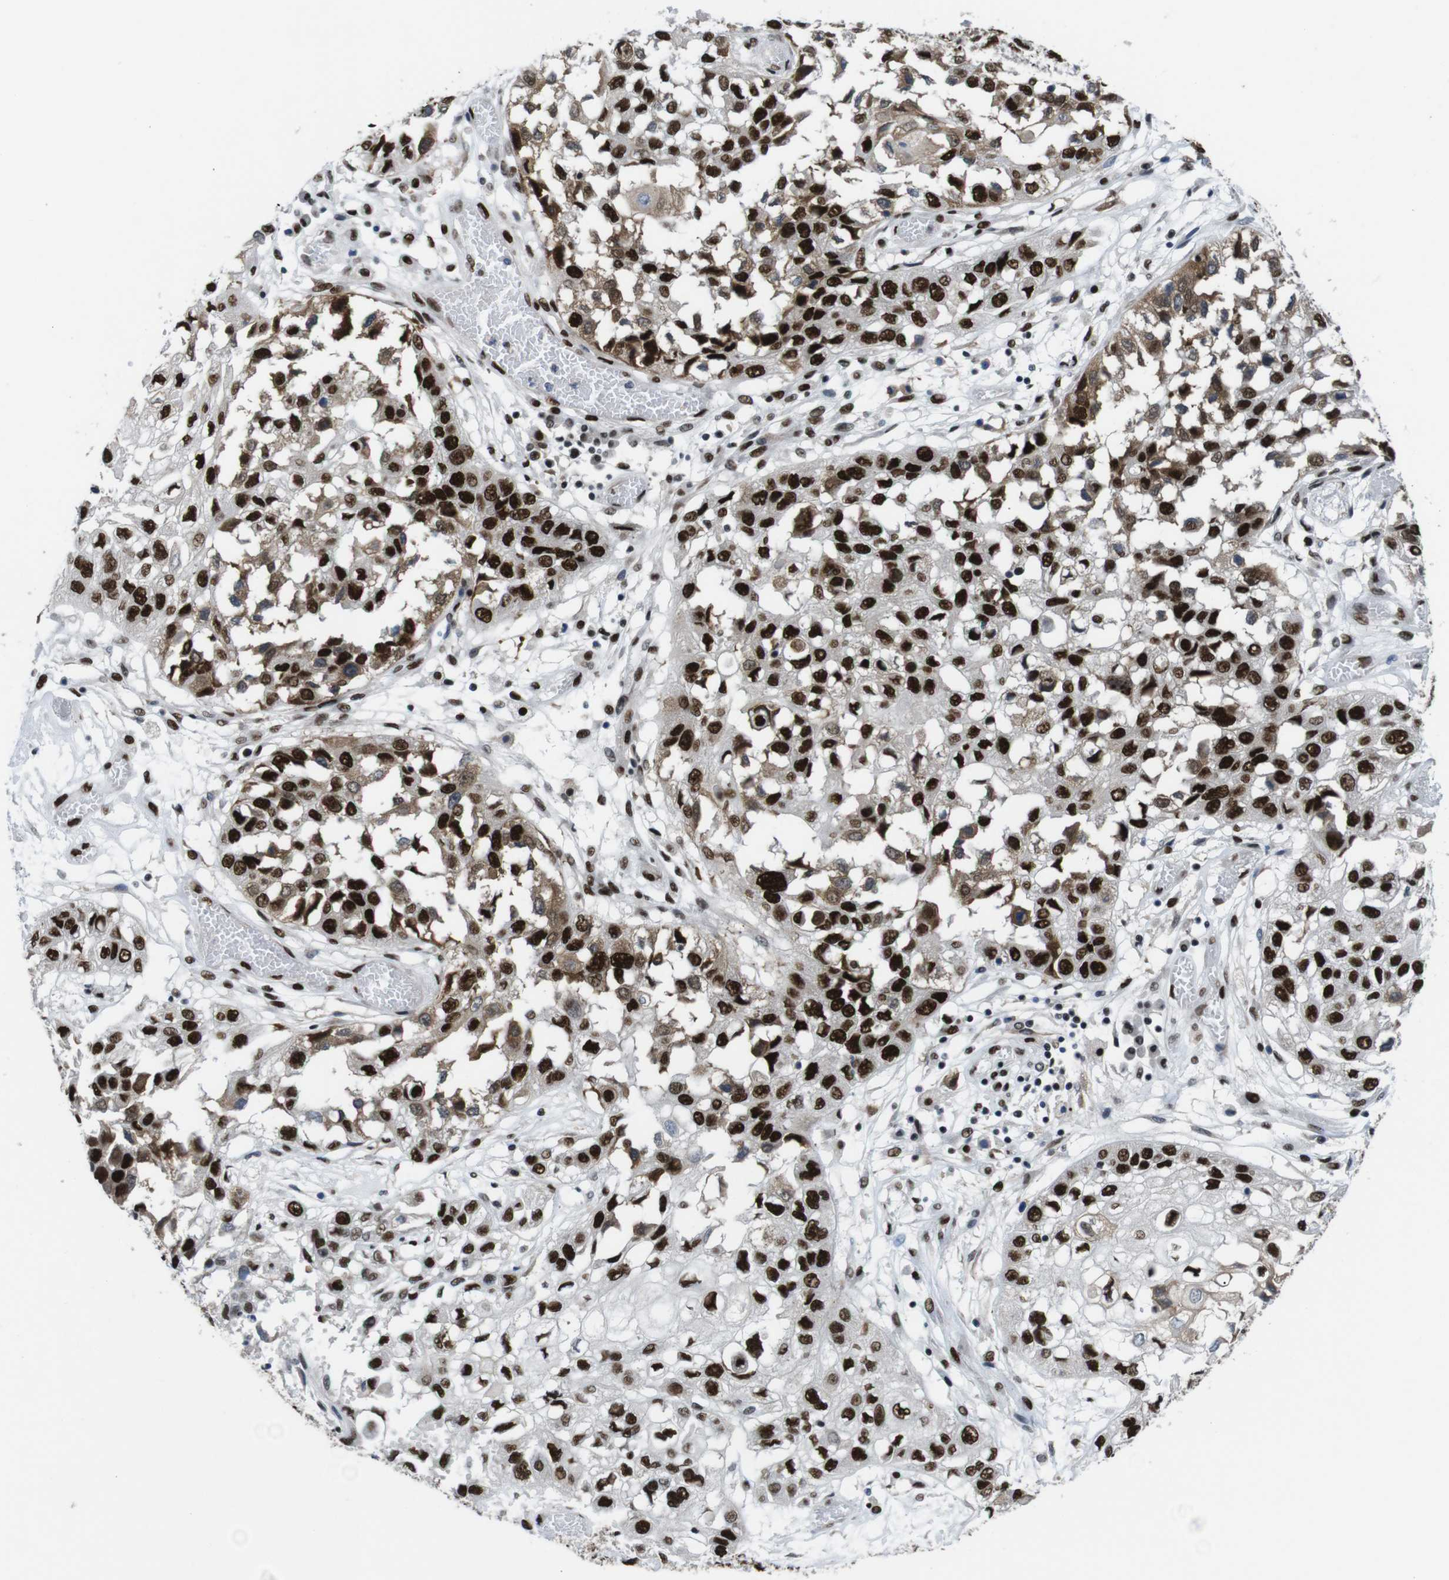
{"staining": {"intensity": "strong", "quantity": ">75%", "location": "nuclear"}, "tissue": "lung cancer", "cell_type": "Tumor cells", "image_type": "cancer", "snomed": [{"axis": "morphology", "description": "Squamous cell carcinoma, NOS"}, {"axis": "topography", "description": "Lung"}], "caption": "DAB (3,3'-diaminobenzidine) immunohistochemical staining of lung squamous cell carcinoma shows strong nuclear protein staining in approximately >75% of tumor cells.", "gene": "PSME3", "patient": {"sex": "male", "age": 71}}